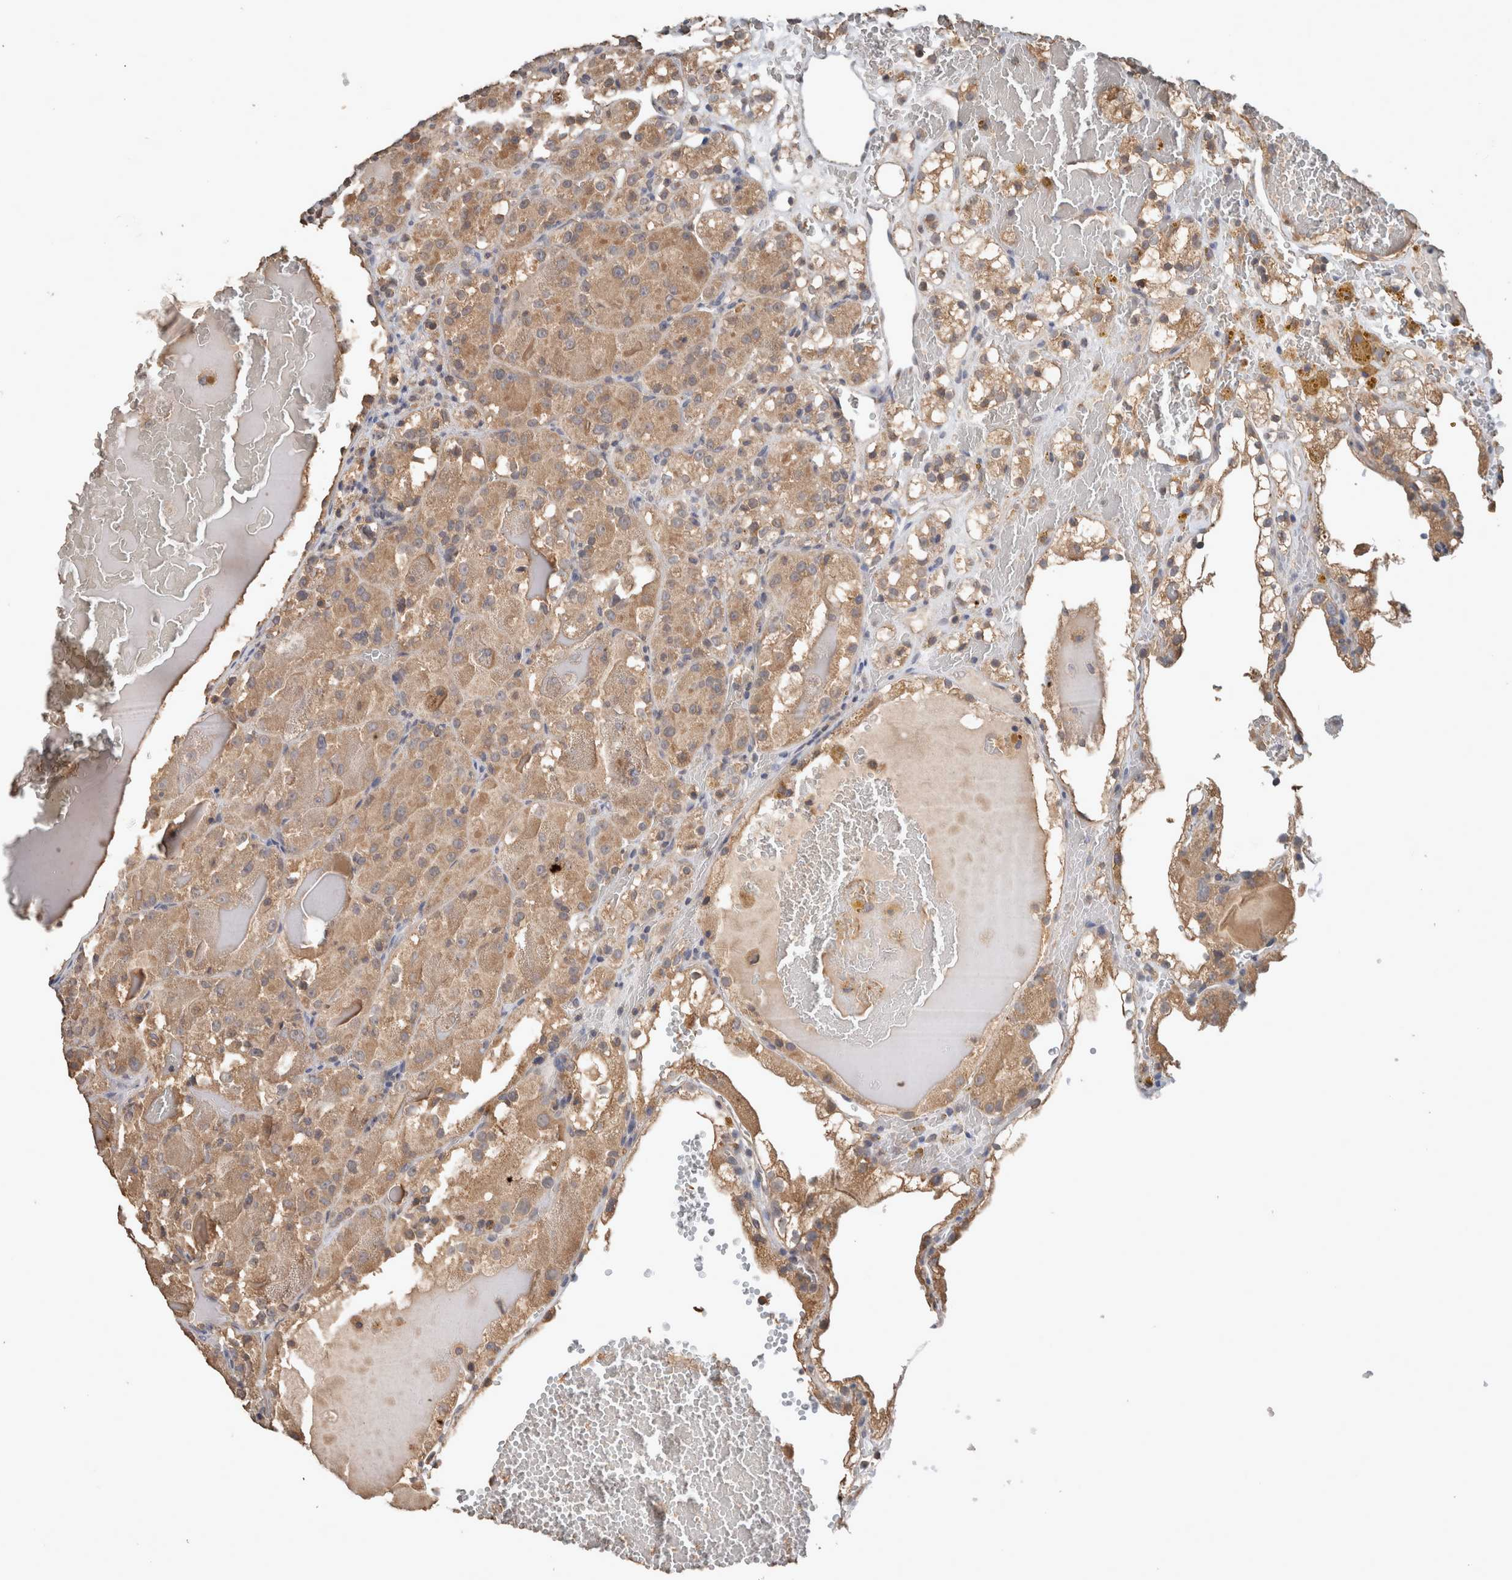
{"staining": {"intensity": "weak", "quantity": "25%-75%", "location": "cytoplasmic/membranous"}, "tissue": "renal cancer", "cell_type": "Tumor cells", "image_type": "cancer", "snomed": [{"axis": "morphology", "description": "Normal tissue, NOS"}, {"axis": "morphology", "description": "Adenocarcinoma, NOS"}, {"axis": "topography", "description": "Kidney"}], "caption": "Weak cytoplasmic/membranous staining is appreciated in about 25%-75% of tumor cells in renal cancer.", "gene": "ERAP2", "patient": {"sex": "male", "age": 61}}